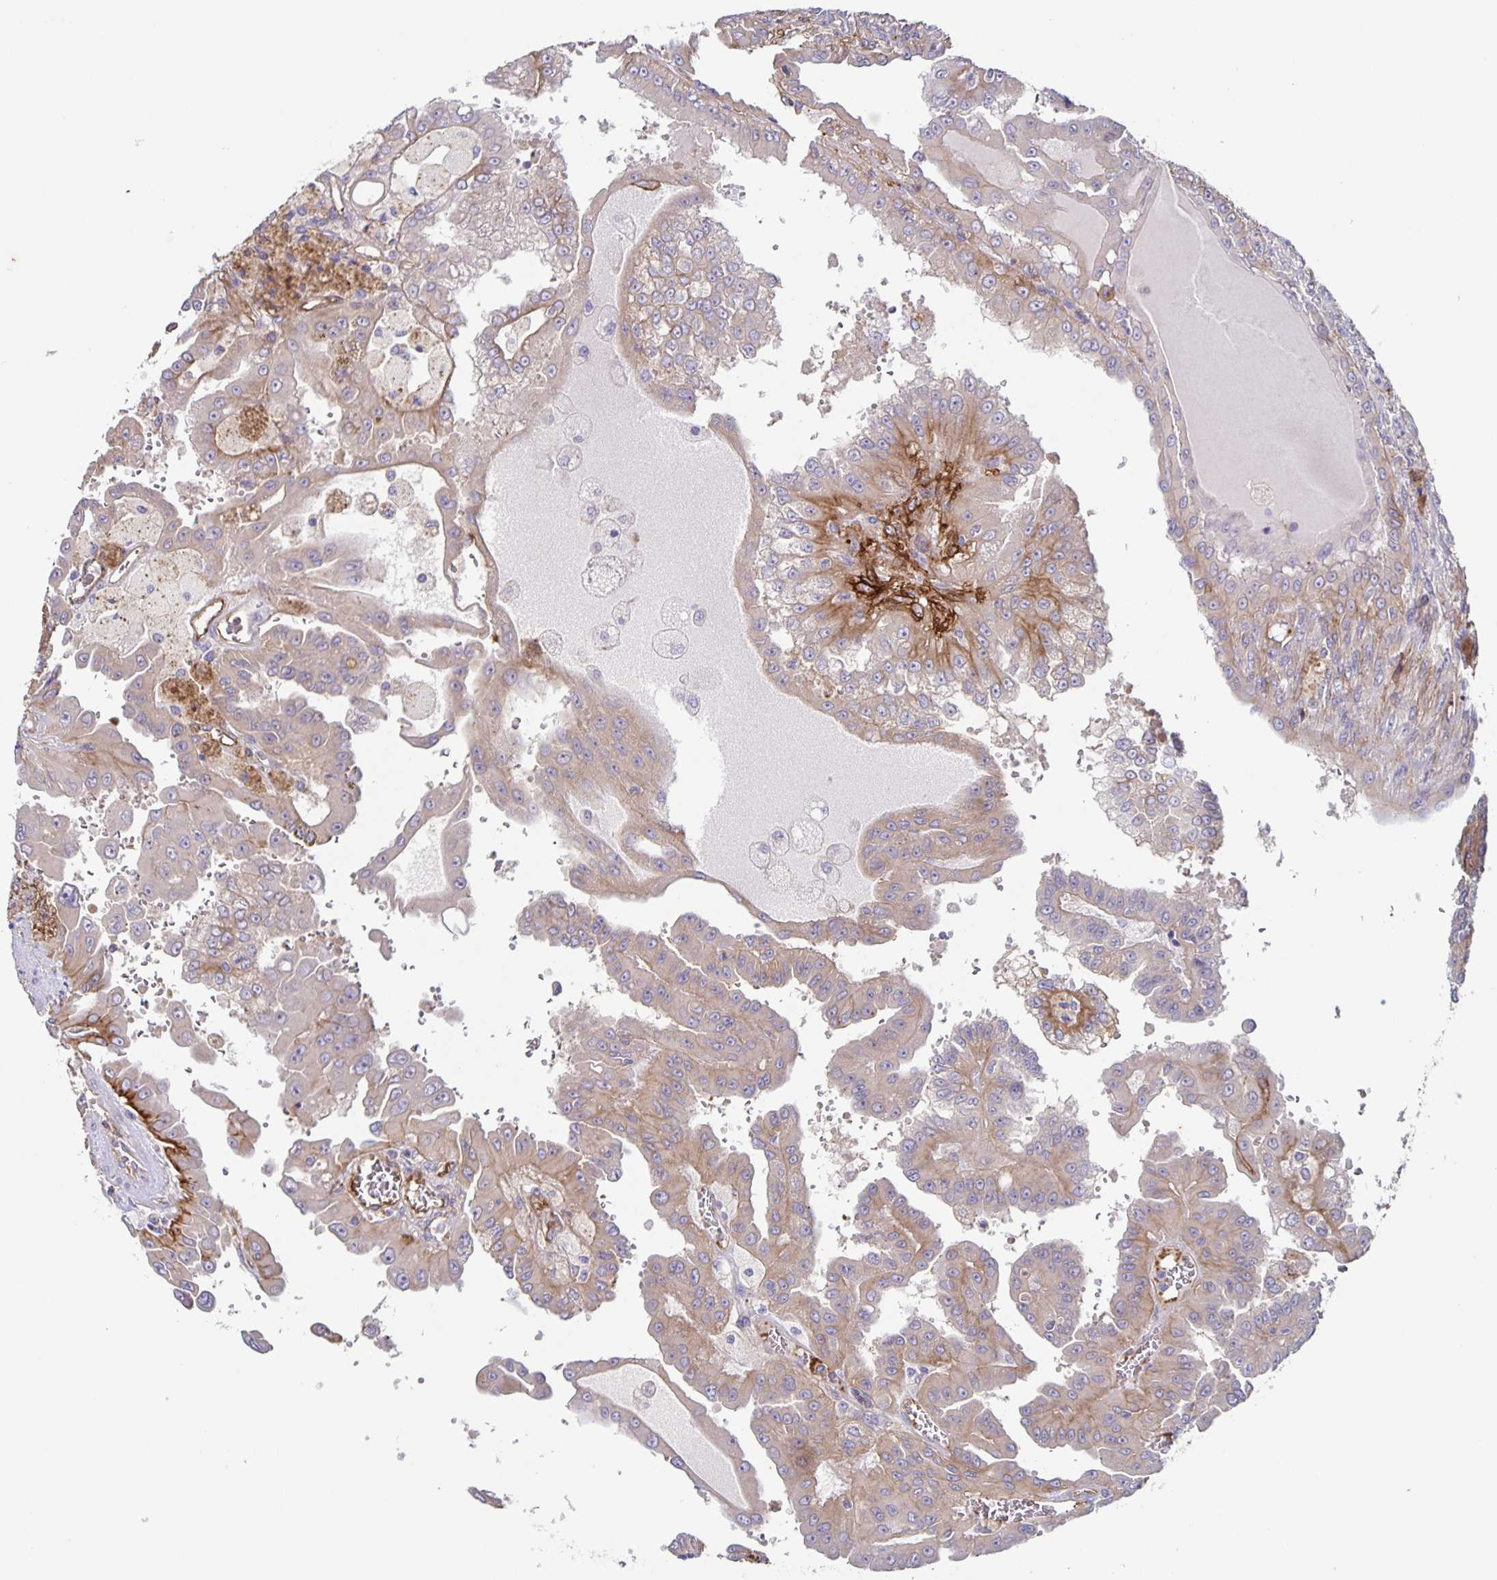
{"staining": {"intensity": "weak", "quantity": ">75%", "location": "cytoplasmic/membranous"}, "tissue": "renal cancer", "cell_type": "Tumor cells", "image_type": "cancer", "snomed": [{"axis": "morphology", "description": "Adenocarcinoma, NOS"}, {"axis": "topography", "description": "Kidney"}], "caption": "DAB immunohistochemical staining of human renal cancer (adenocarcinoma) displays weak cytoplasmic/membranous protein expression in approximately >75% of tumor cells.", "gene": "ITGA2", "patient": {"sex": "male", "age": 58}}